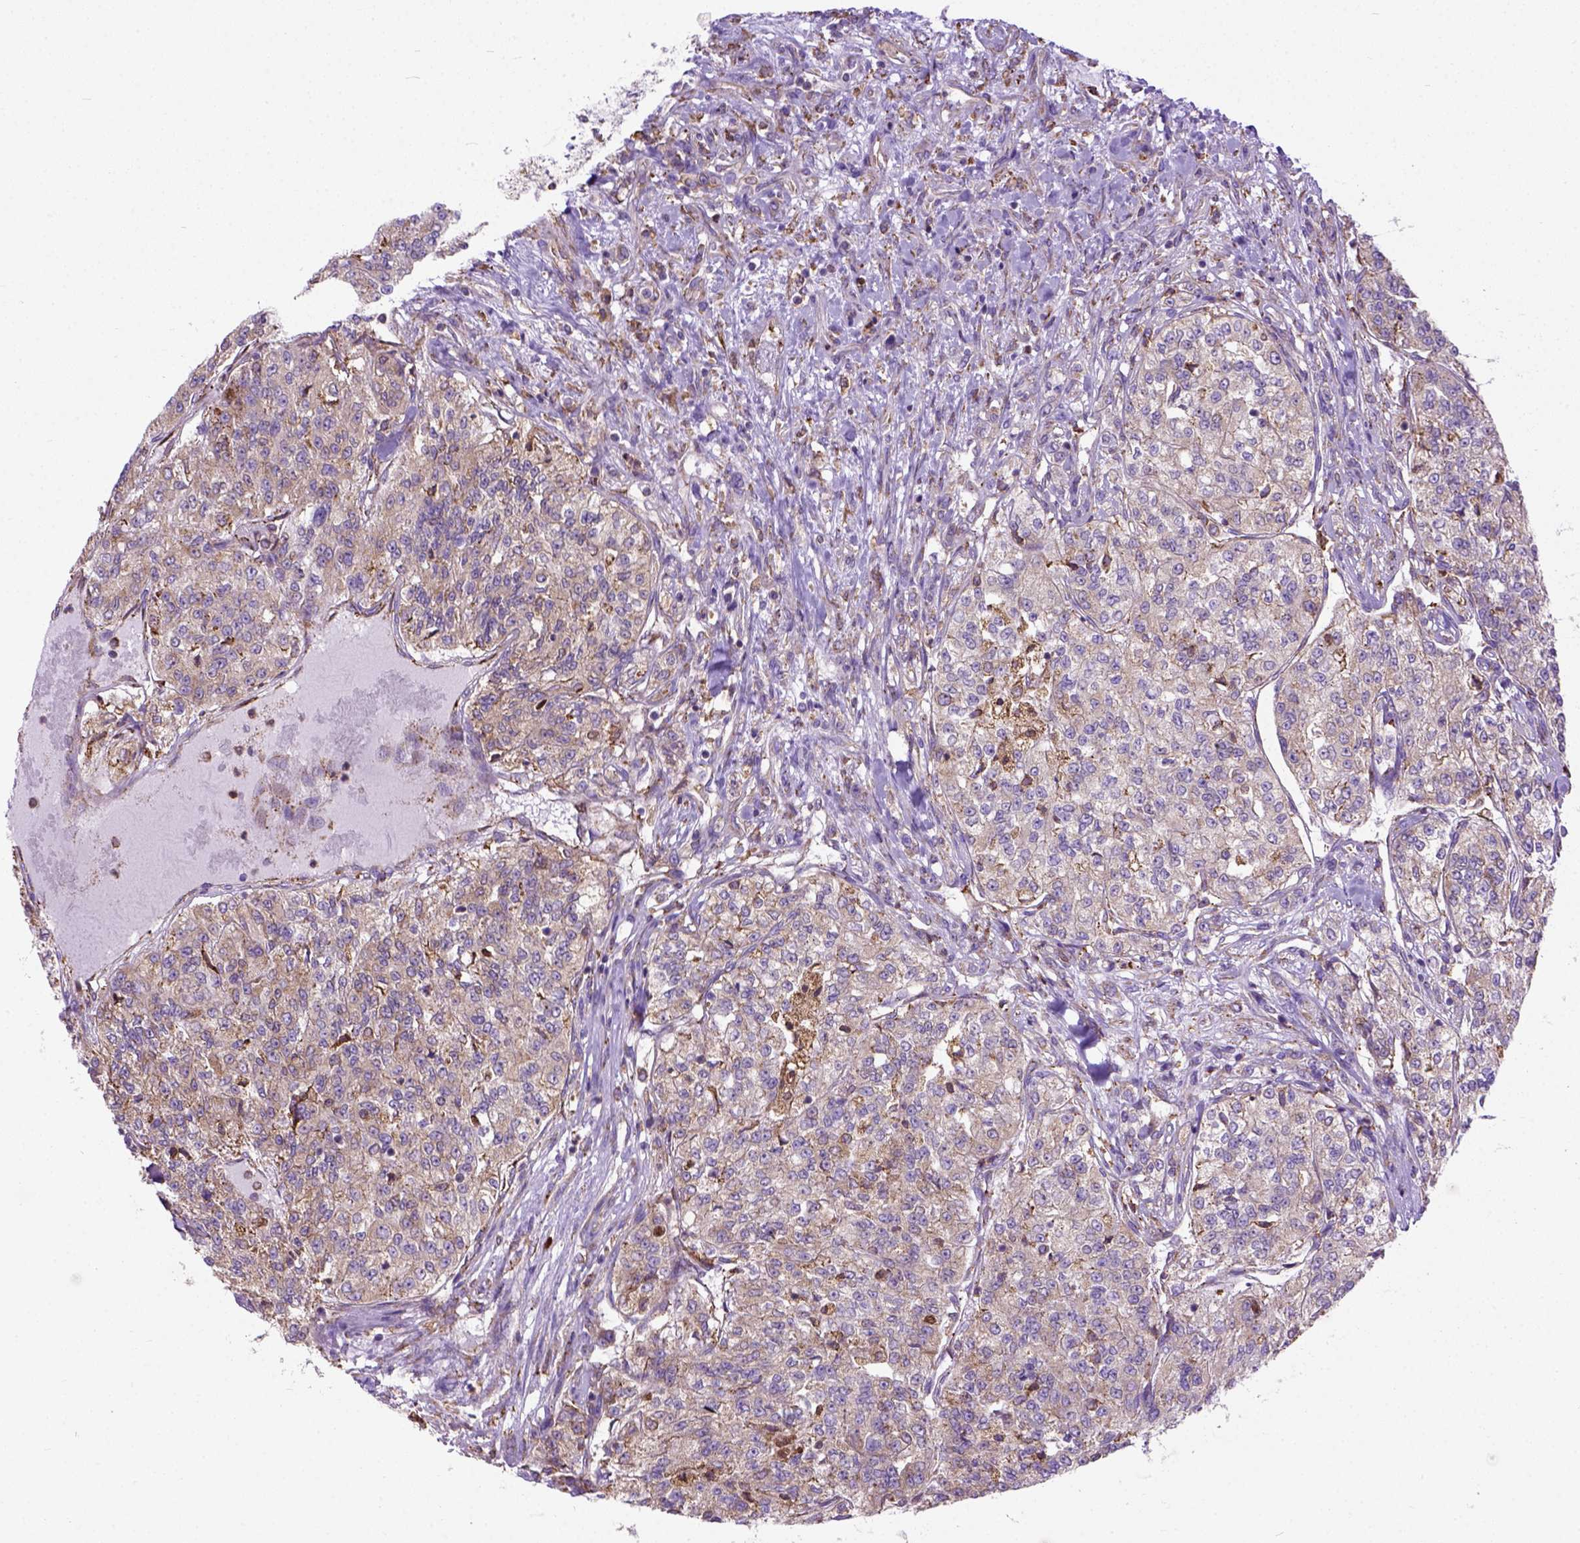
{"staining": {"intensity": "moderate", "quantity": "<25%", "location": "cytoplasmic/membranous"}, "tissue": "renal cancer", "cell_type": "Tumor cells", "image_type": "cancer", "snomed": [{"axis": "morphology", "description": "Adenocarcinoma, NOS"}, {"axis": "topography", "description": "Kidney"}], "caption": "Human adenocarcinoma (renal) stained with a protein marker displays moderate staining in tumor cells.", "gene": "PLK4", "patient": {"sex": "female", "age": 63}}